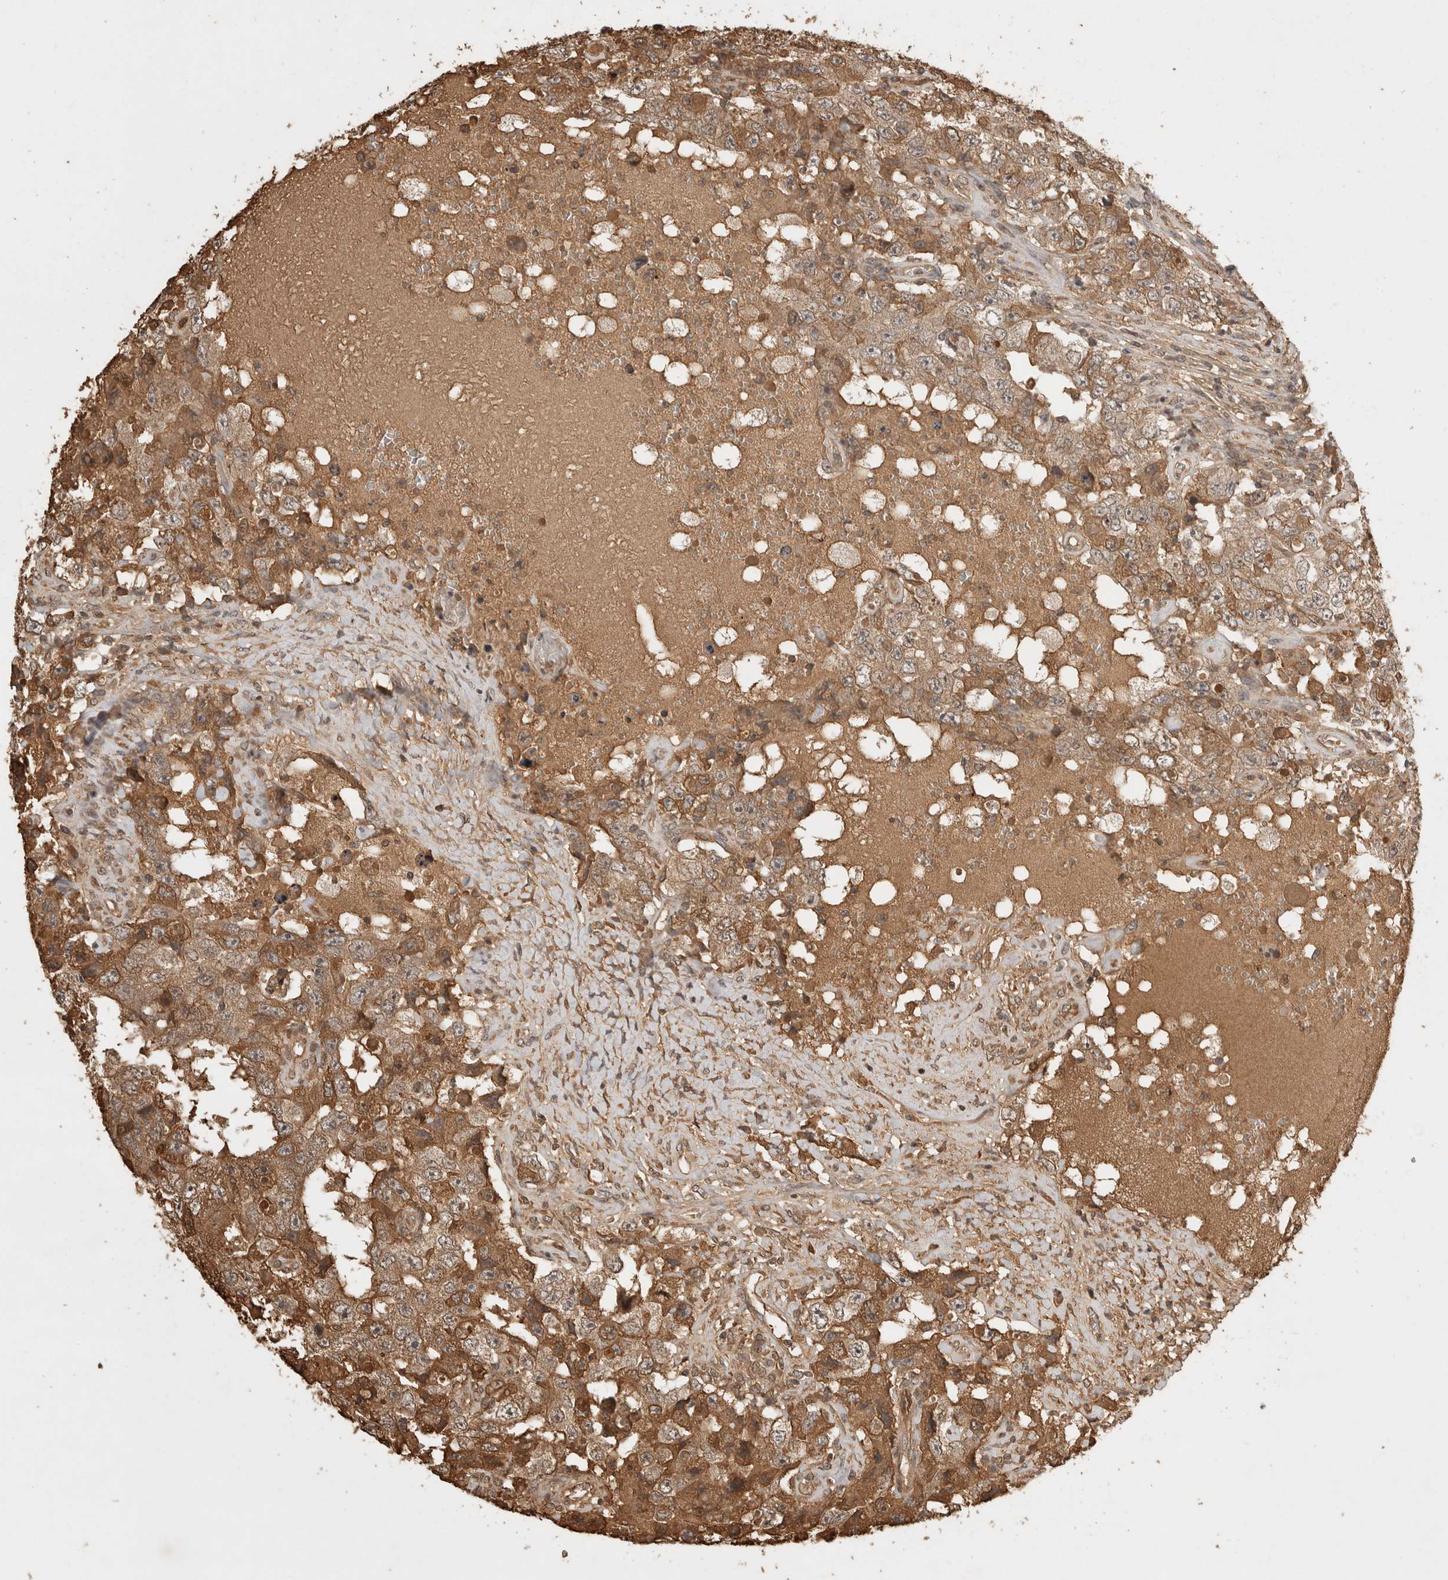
{"staining": {"intensity": "moderate", "quantity": ">75%", "location": "cytoplasmic/membranous"}, "tissue": "testis cancer", "cell_type": "Tumor cells", "image_type": "cancer", "snomed": [{"axis": "morphology", "description": "Carcinoma, Embryonal, NOS"}, {"axis": "topography", "description": "Testis"}], "caption": "Immunohistochemical staining of testis cancer exhibits medium levels of moderate cytoplasmic/membranous staining in about >75% of tumor cells. The staining was performed using DAB, with brown indicating positive protein expression. Nuclei are stained blue with hematoxylin.", "gene": "PRMT3", "patient": {"sex": "male", "age": 26}}